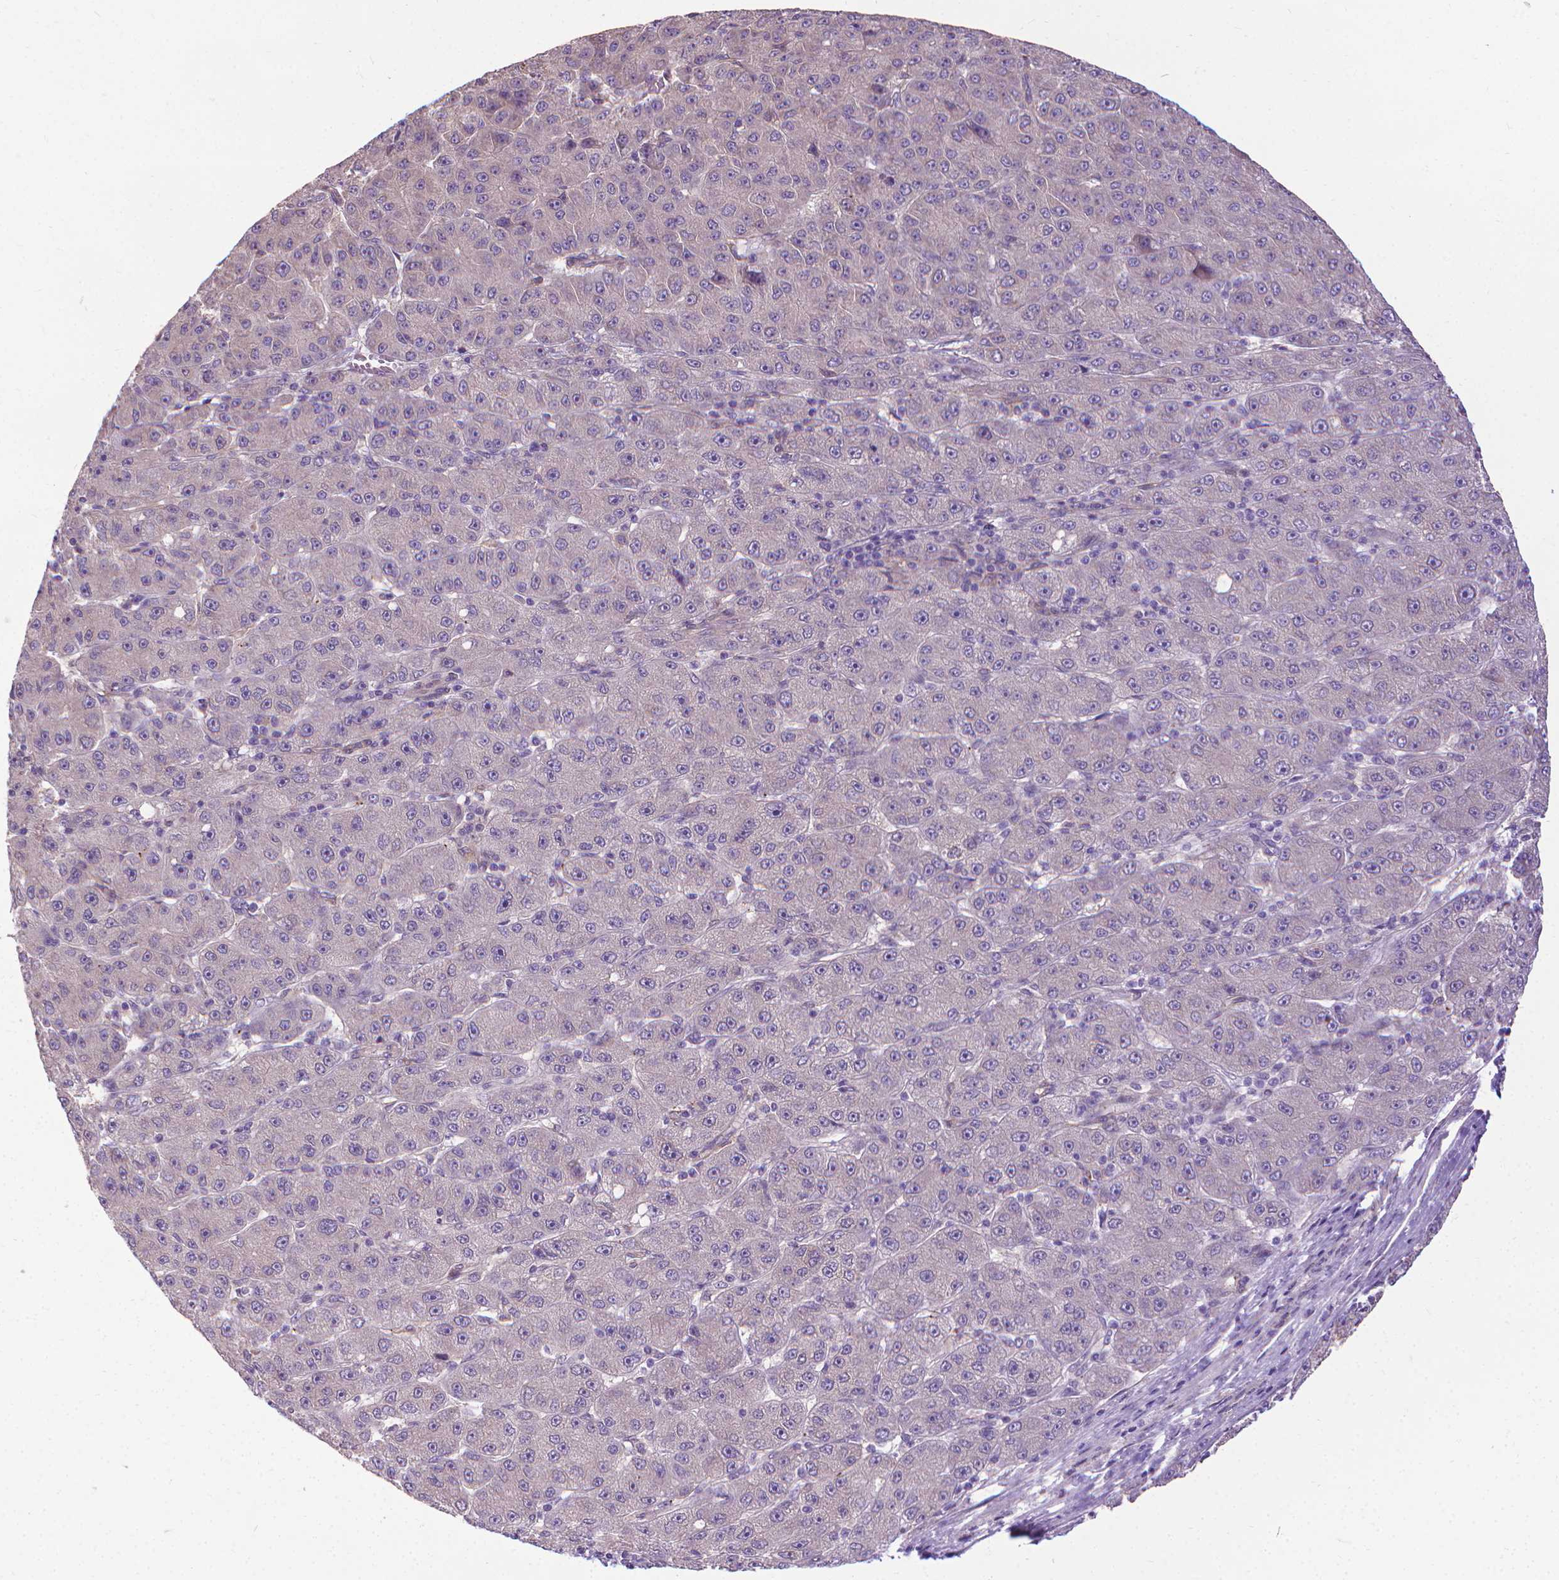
{"staining": {"intensity": "moderate", "quantity": "<25%", "location": "cytoplasmic/membranous"}, "tissue": "liver cancer", "cell_type": "Tumor cells", "image_type": "cancer", "snomed": [{"axis": "morphology", "description": "Carcinoma, Hepatocellular, NOS"}, {"axis": "topography", "description": "Liver"}], "caption": "Tumor cells exhibit low levels of moderate cytoplasmic/membranous positivity in about <25% of cells in liver cancer.", "gene": "CFAP299", "patient": {"sex": "male", "age": 67}}